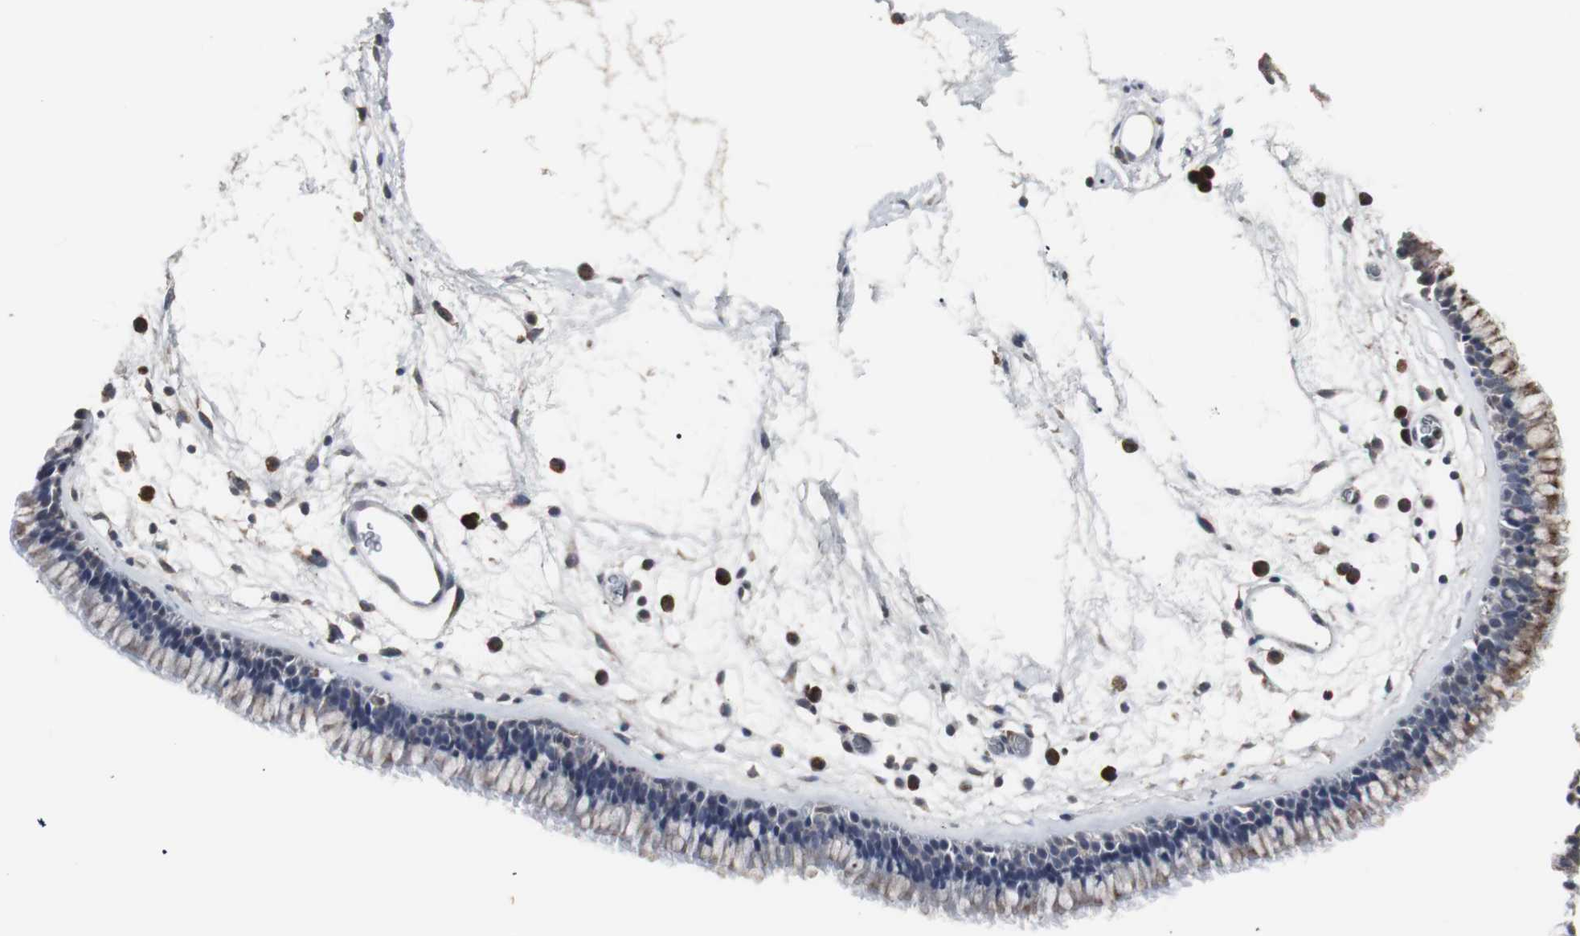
{"staining": {"intensity": "moderate", "quantity": "<25%", "location": "cytoplasmic/membranous"}, "tissue": "nasopharynx", "cell_type": "Respiratory epithelial cells", "image_type": "normal", "snomed": [{"axis": "morphology", "description": "Normal tissue, NOS"}, {"axis": "morphology", "description": "Inflammation, NOS"}, {"axis": "topography", "description": "Nasopharynx"}], "caption": "This is an image of immunohistochemistry (IHC) staining of unremarkable nasopharynx, which shows moderate positivity in the cytoplasmic/membranous of respiratory epithelial cells.", "gene": "ACAA1", "patient": {"sex": "male", "age": 48}}